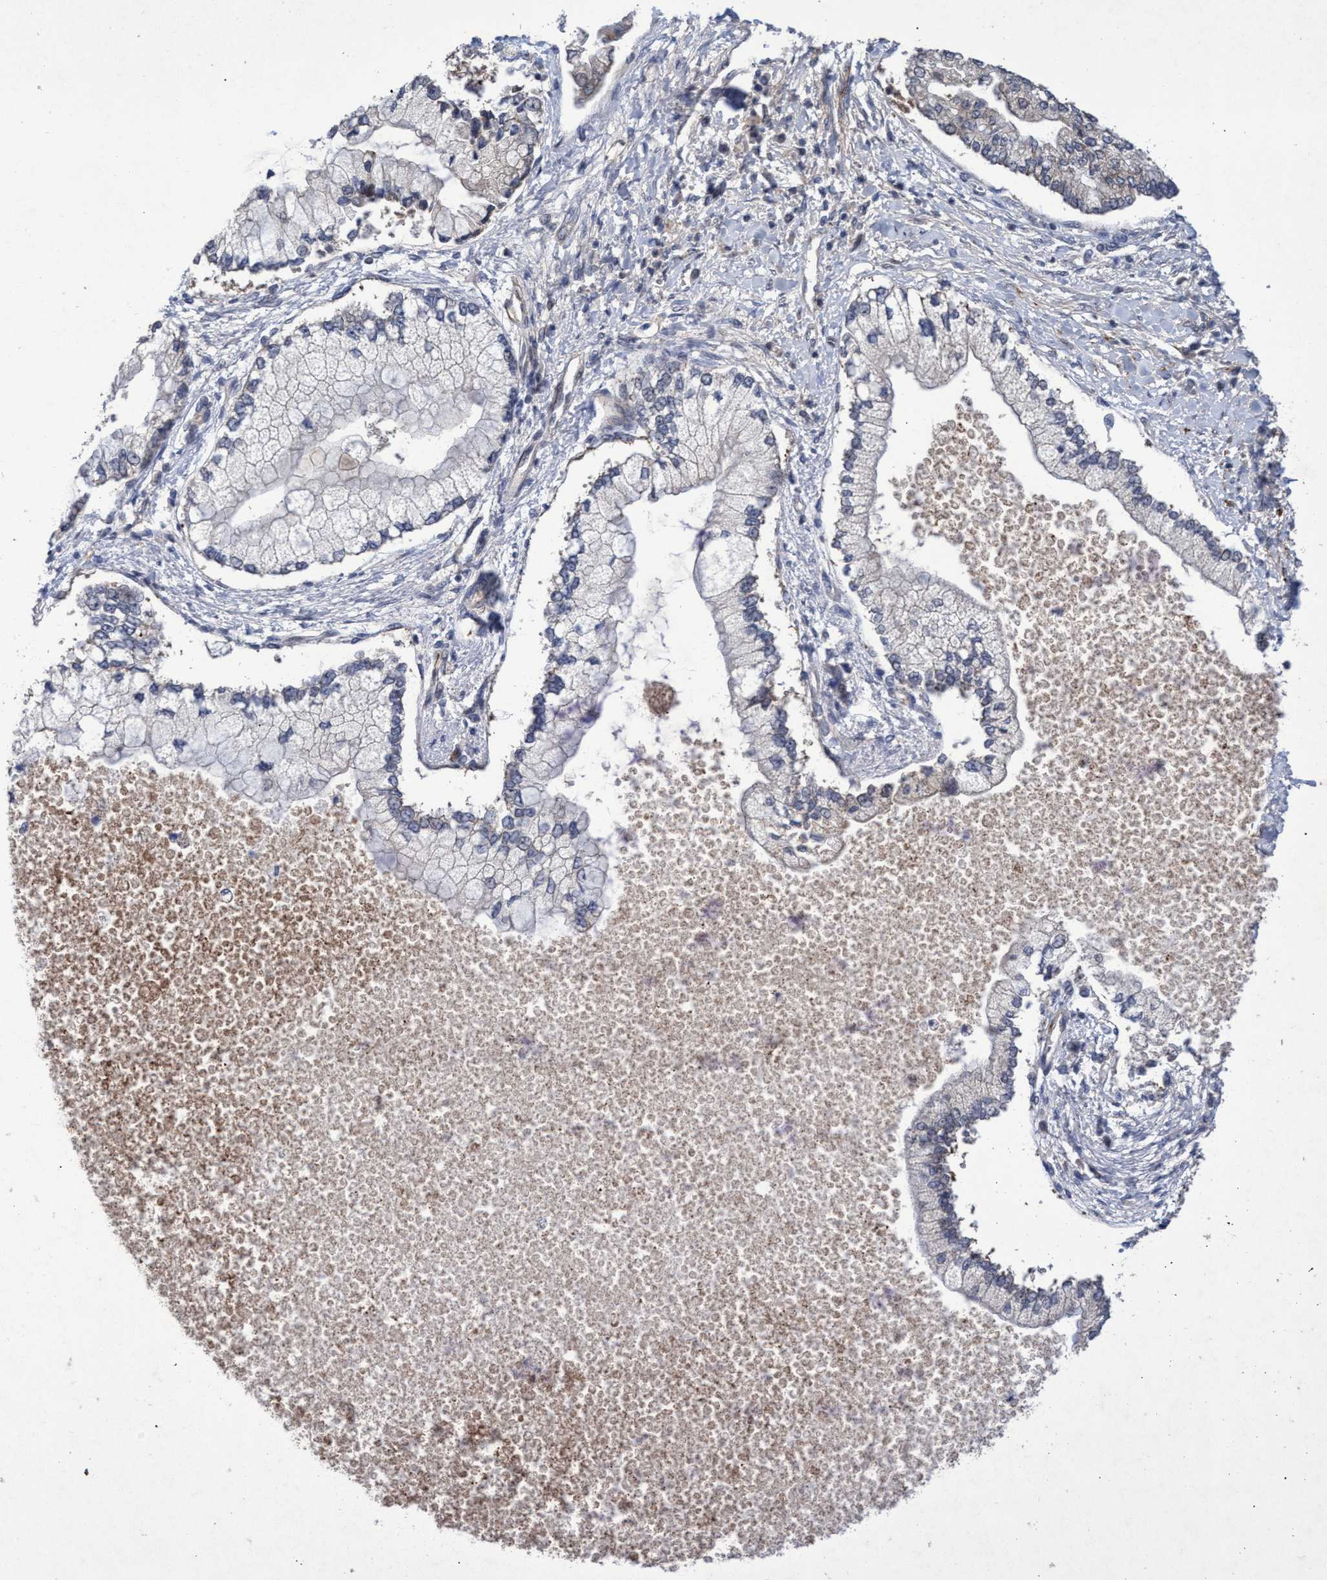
{"staining": {"intensity": "negative", "quantity": "none", "location": "none"}, "tissue": "liver cancer", "cell_type": "Tumor cells", "image_type": "cancer", "snomed": [{"axis": "morphology", "description": "Cholangiocarcinoma"}, {"axis": "topography", "description": "Liver"}], "caption": "A high-resolution histopathology image shows immunohistochemistry staining of liver cholangiocarcinoma, which exhibits no significant positivity in tumor cells.", "gene": "ZNF750", "patient": {"sex": "male", "age": 50}}